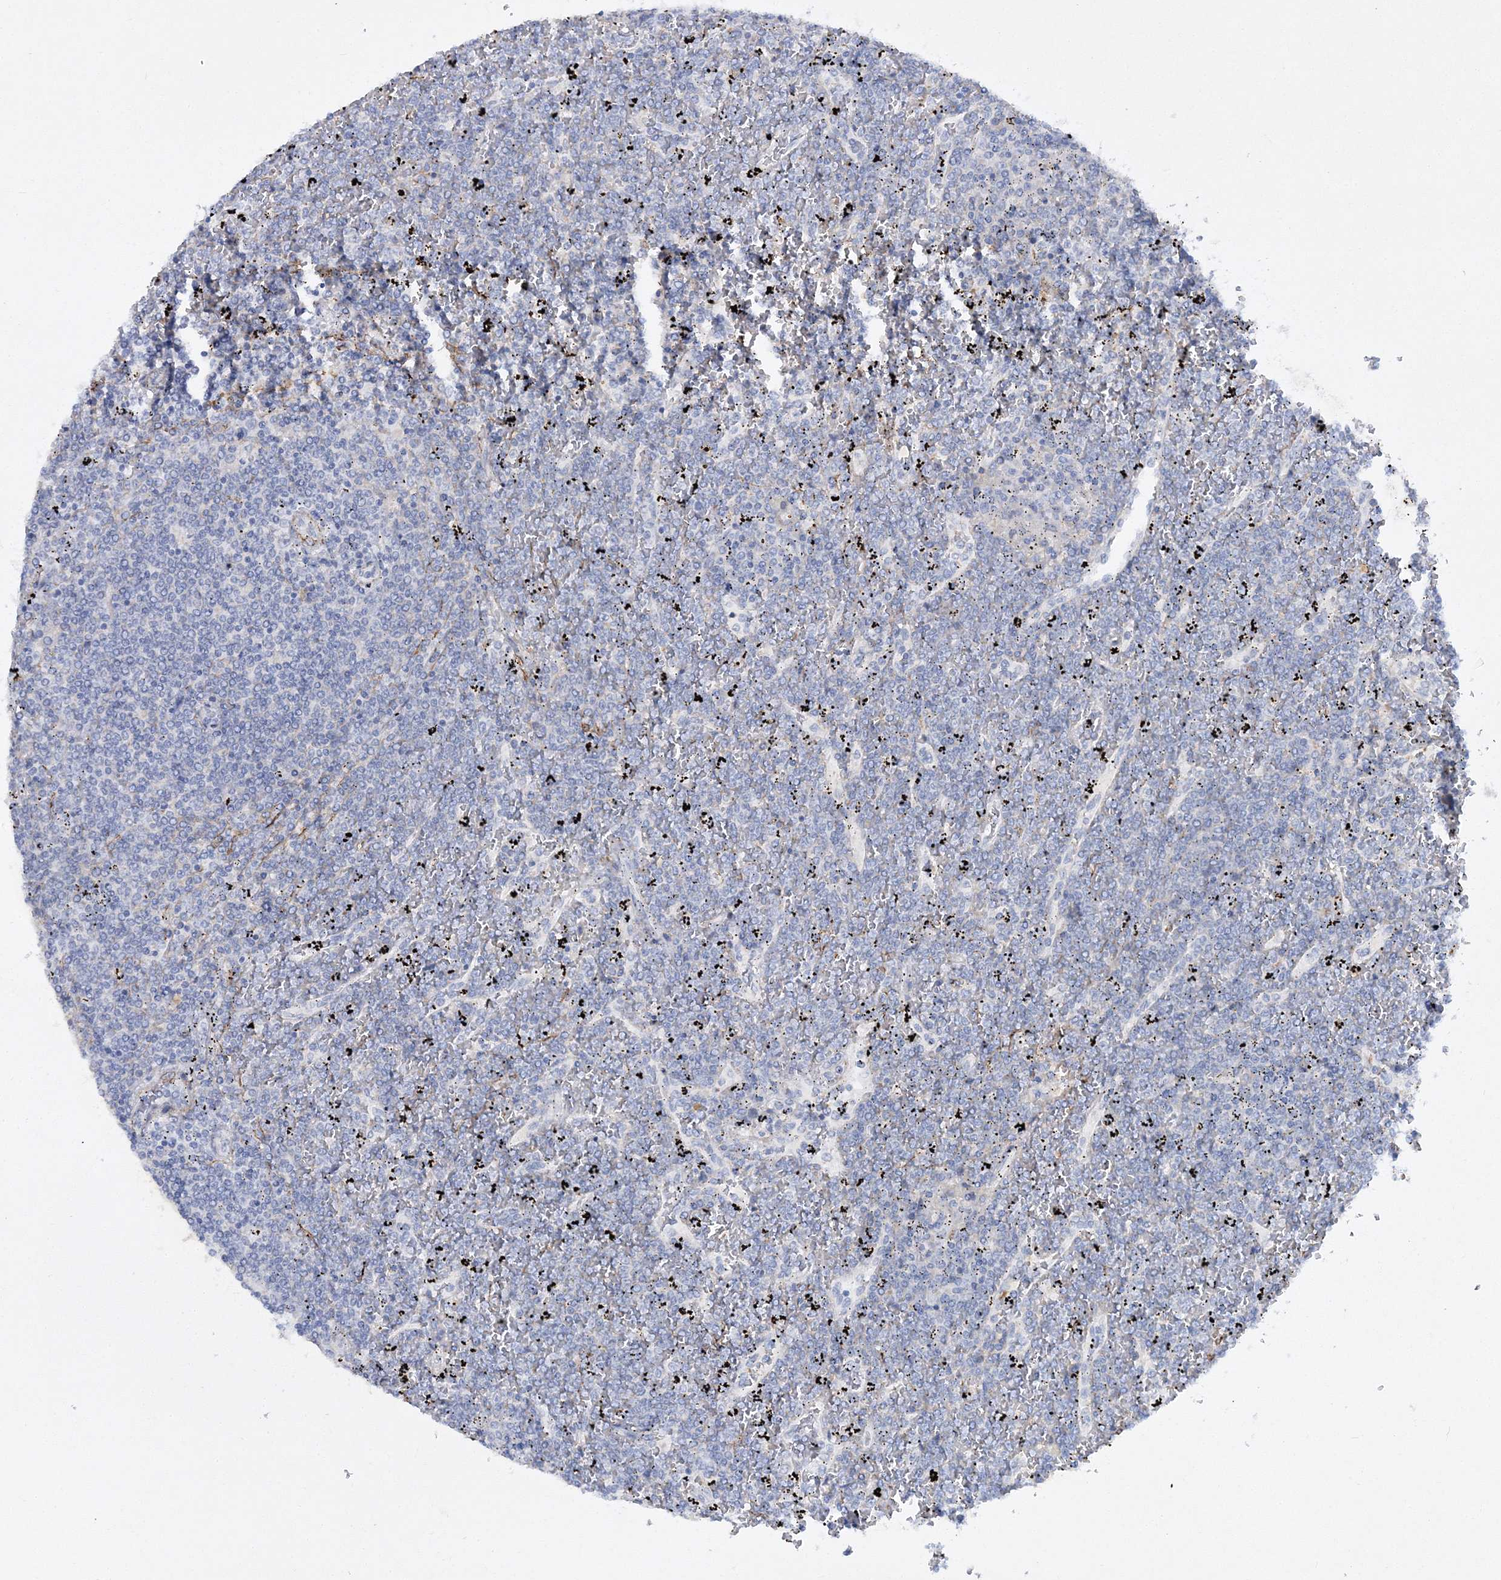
{"staining": {"intensity": "negative", "quantity": "none", "location": "none"}, "tissue": "lymphoma", "cell_type": "Tumor cells", "image_type": "cancer", "snomed": [{"axis": "morphology", "description": "Malignant lymphoma, non-Hodgkin's type, Low grade"}, {"axis": "topography", "description": "Spleen"}], "caption": "An image of lymphoma stained for a protein displays no brown staining in tumor cells. Nuclei are stained in blue.", "gene": "RTN2", "patient": {"sex": "female", "age": 19}}